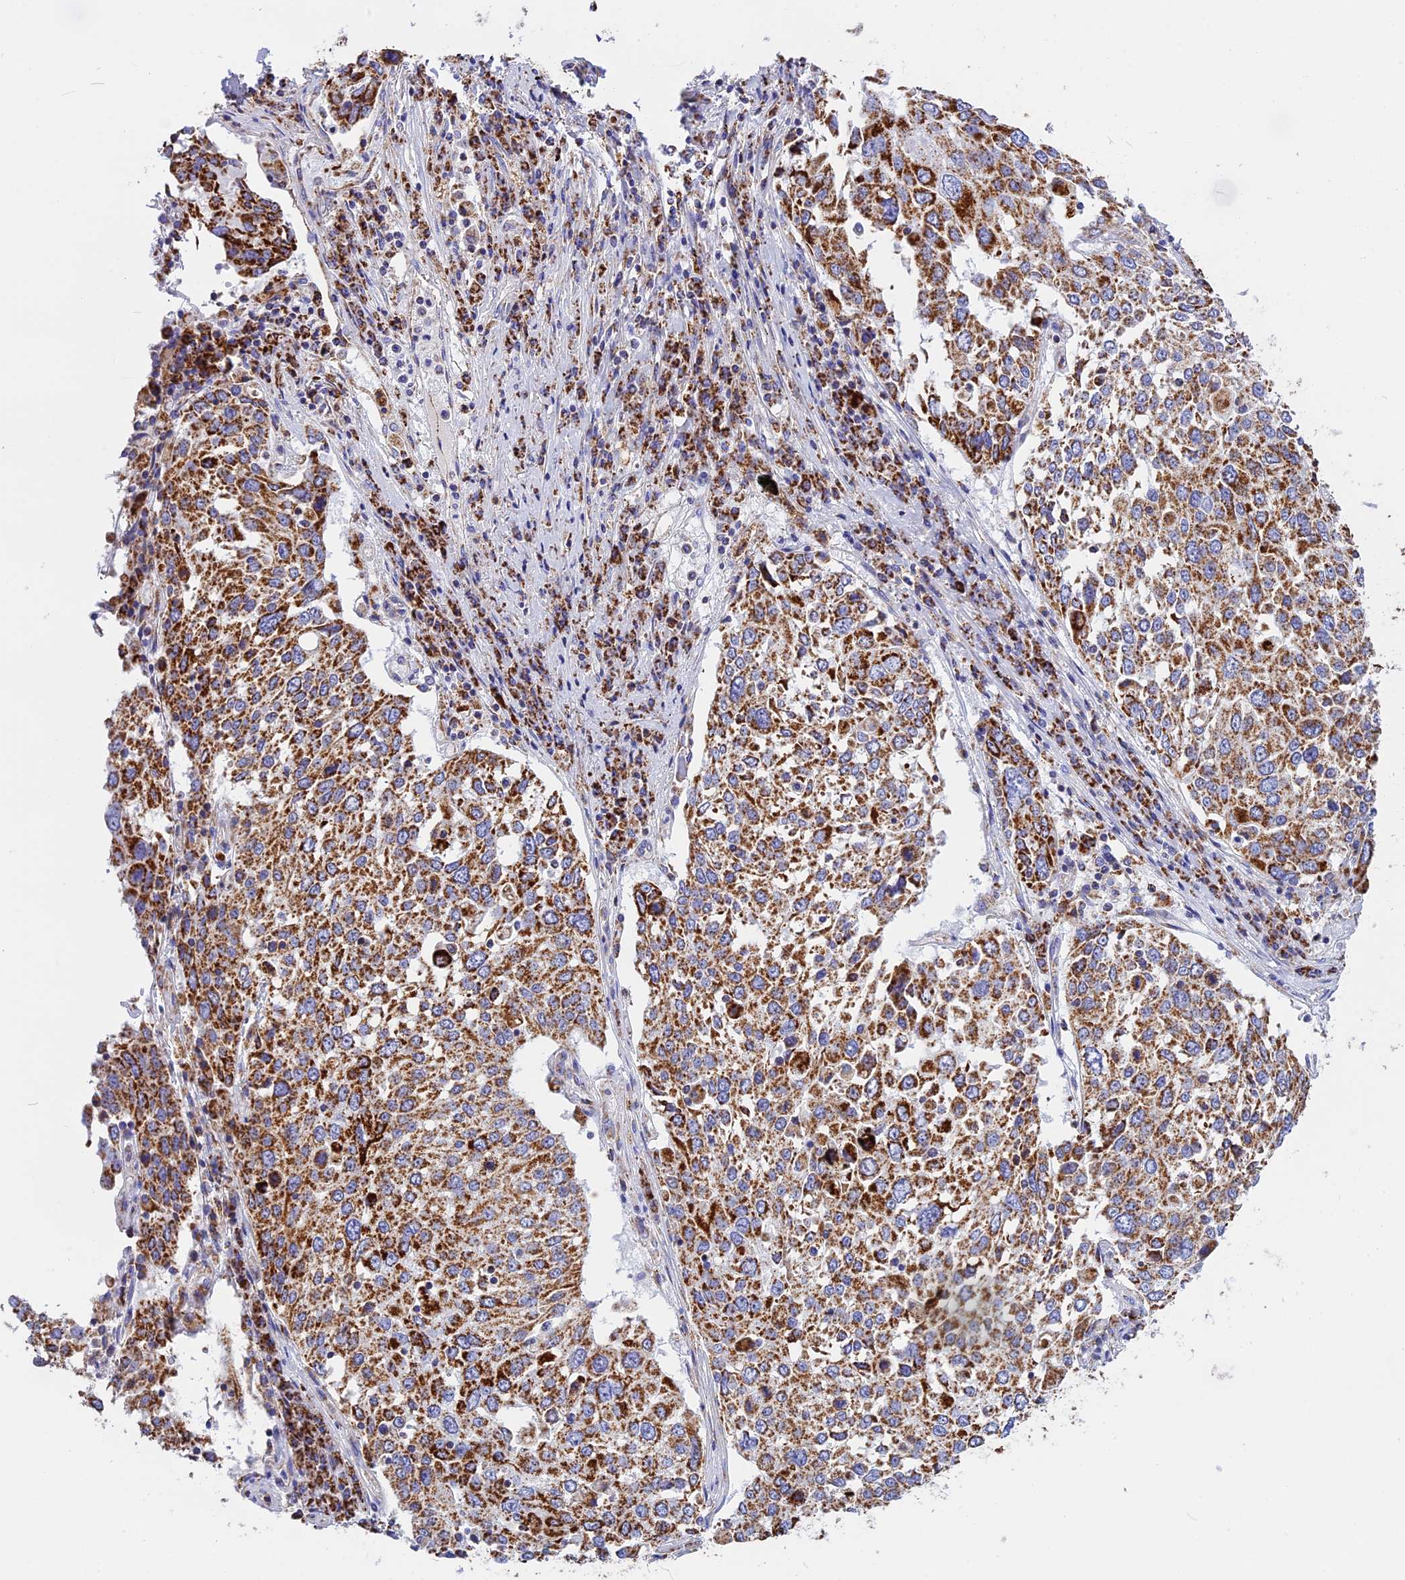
{"staining": {"intensity": "strong", "quantity": ">75%", "location": "cytoplasmic/membranous"}, "tissue": "lung cancer", "cell_type": "Tumor cells", "image_type": "cancer", "snomed": [{"axis": "morphology", "description": "Squamous cell carcinoma, NOS"}, {"axis": "topography", "description": "Lung"}], "caption": "A brown stain shows strong cytoplasmic/membranous positivity of a protein in lung squamous cell carcinoma tumor cells. (Stains: DAB (3,3'-diaminobenzidine) in brown, nuclei in blue, Microscopy: brightfield microscopy at high magnification).", "gene": "VDAC2", "patient": {"sex": "male", "age": 65}}